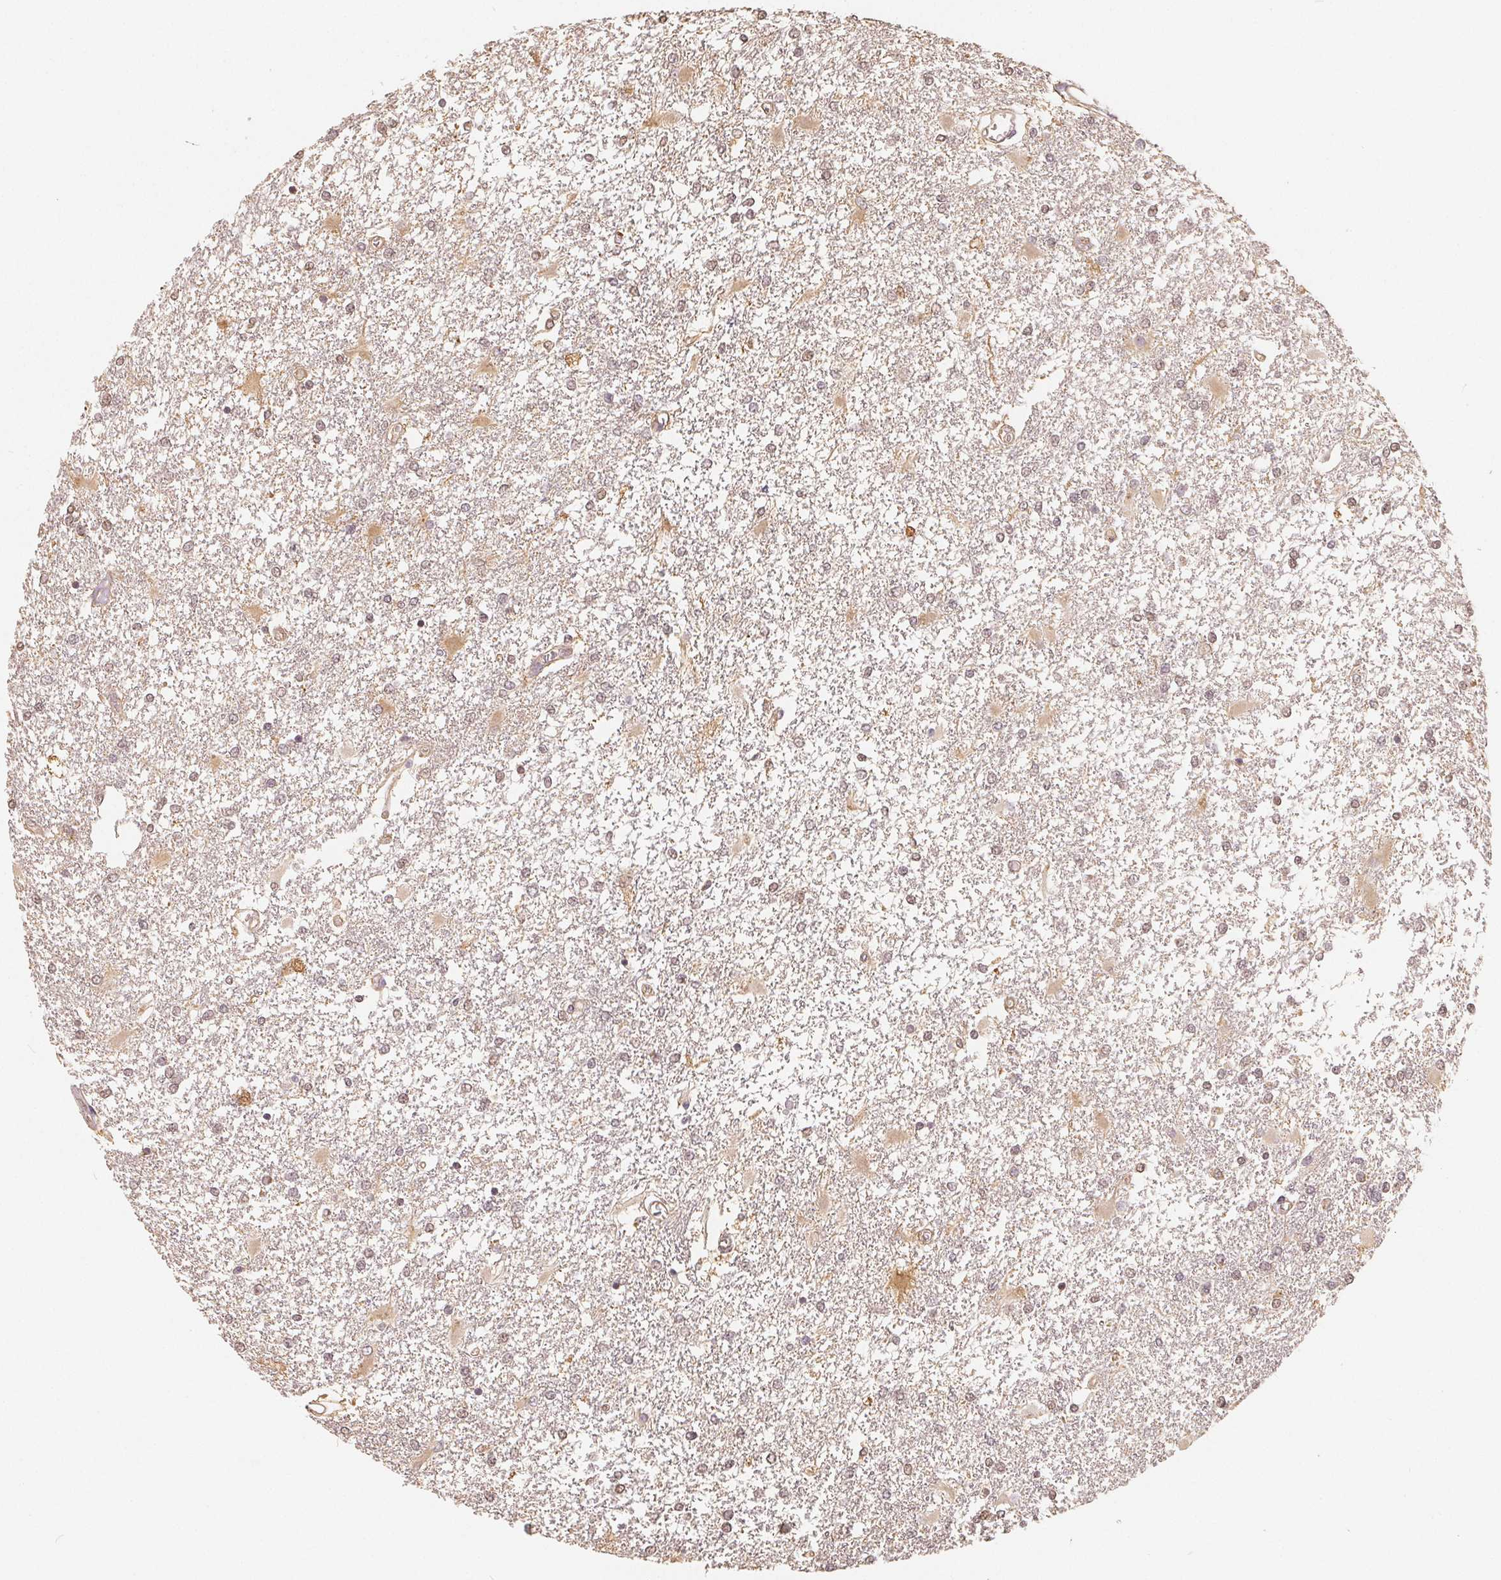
{"staining": {"intensity": "weak", "quantity": "25%-75%", "location": "nuclear"}, "tissue": "glioma", "cell_type": "Tumor cells", "image_type": "cancer", "snomed": [{"axis": "morphology", "description": "Glioma, malignant, High grade"}, {"axis": "topography", "description": "Cerebral cortex"}], "caption": "Immunohistochemical staining of glioma exhibits low levels of weak nuclear expression in approximately 25%-75% of tumor cells. (DAB = brown stain, brightfield microscopy at high magnification).", "gene": "GUSB", "patient": {"sex": "male", "age": 79}}